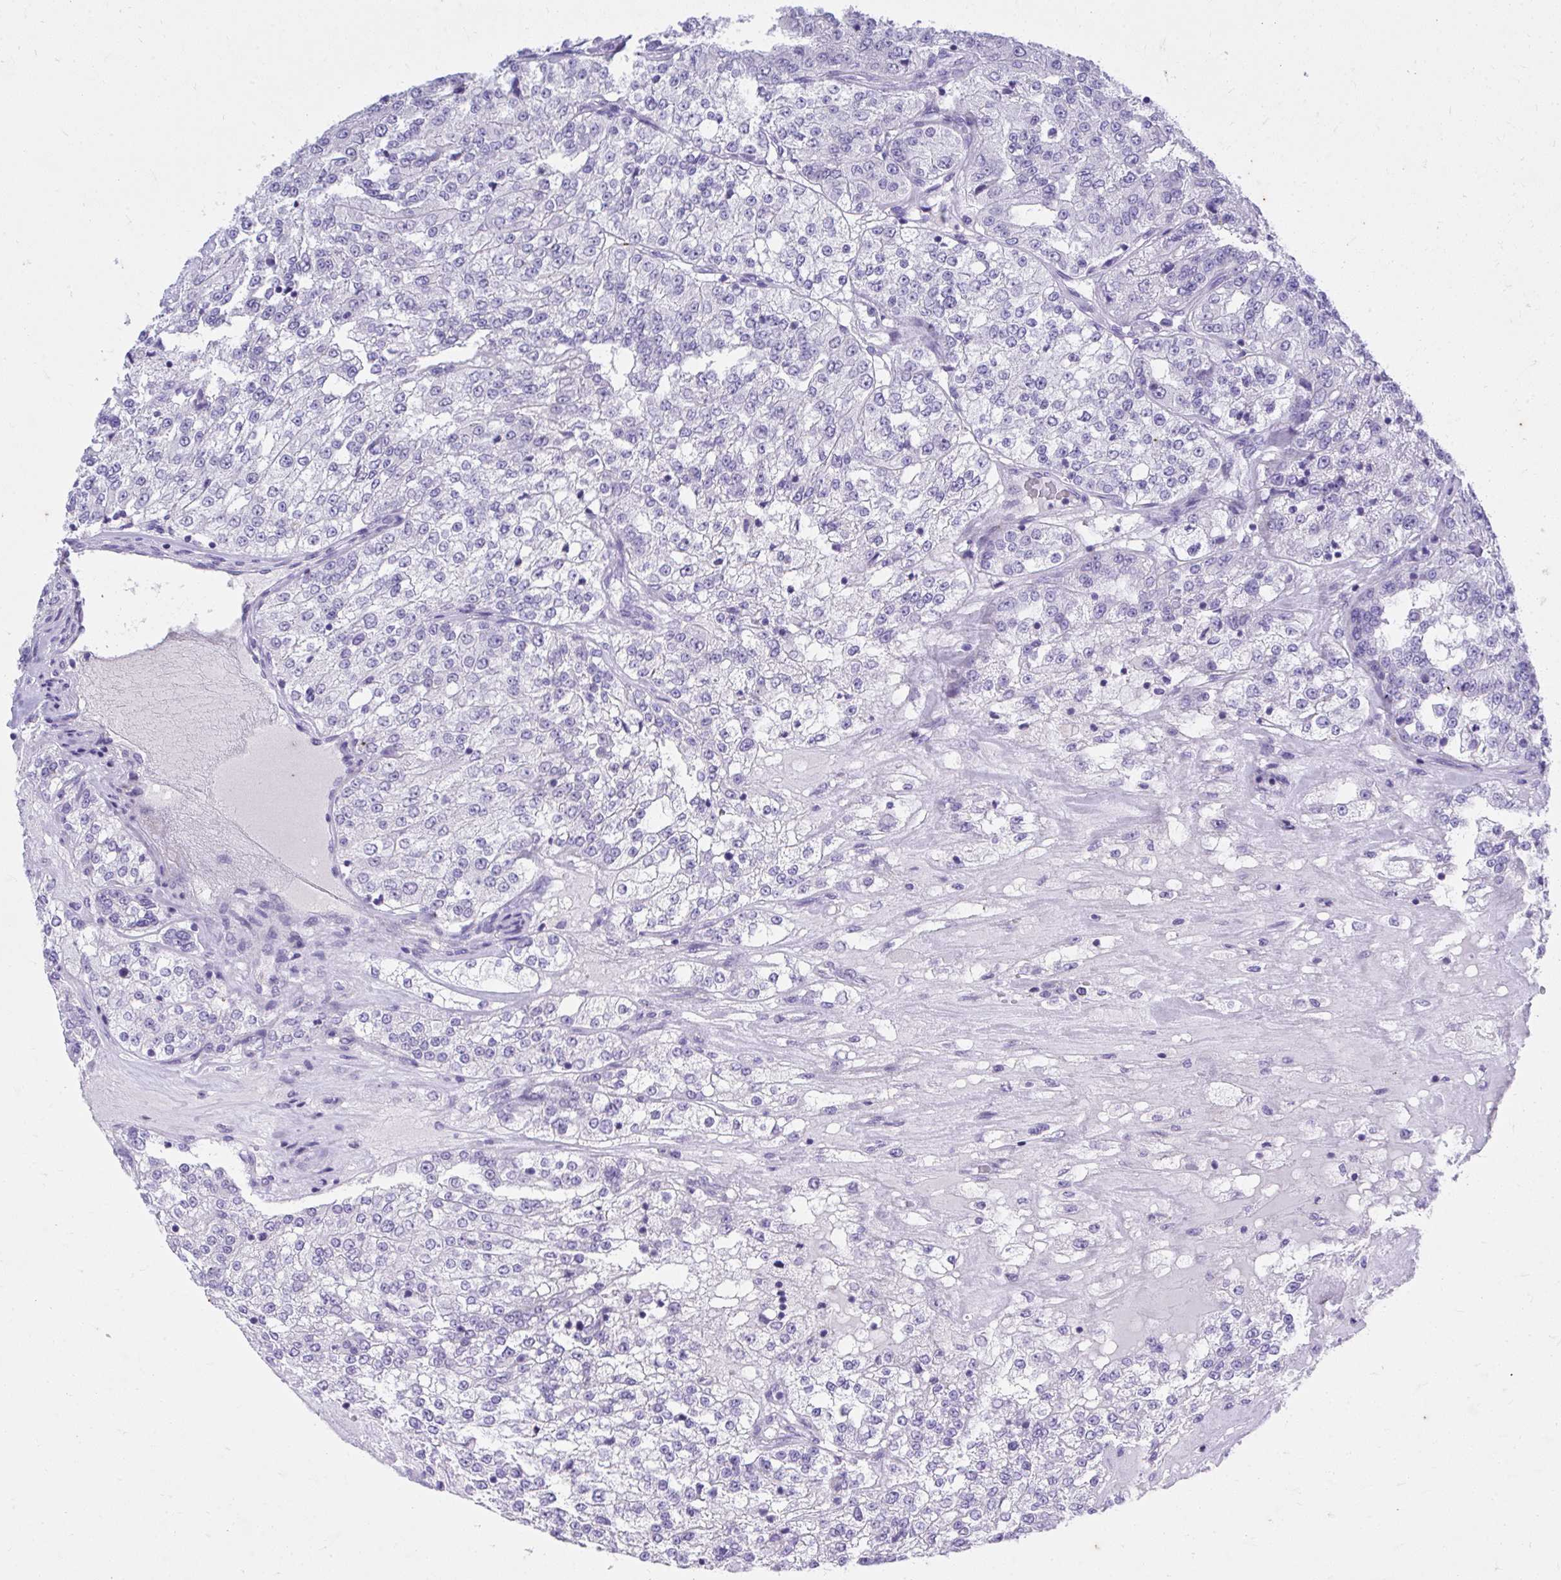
{"staining": {"intensity": "negative", "quantity": "none", "location": "none"}, "tissue": "renal cancer", "cell_type": "Tumor cells", "image_type": "cancer", "snomed": [{"axis": "morphology", "description": "Adenocarcinoma, NOS"}, {"axis": "topography", "description": "Kidney"}], "caption": "High power microscopy histopathology image of an immunohistochemistry (IHC) photomicrograph of renal cancer, revealing no significant staining in tumor cells.", "gene": "KLK1", "patient": {"sex": "female", "age": 63}}